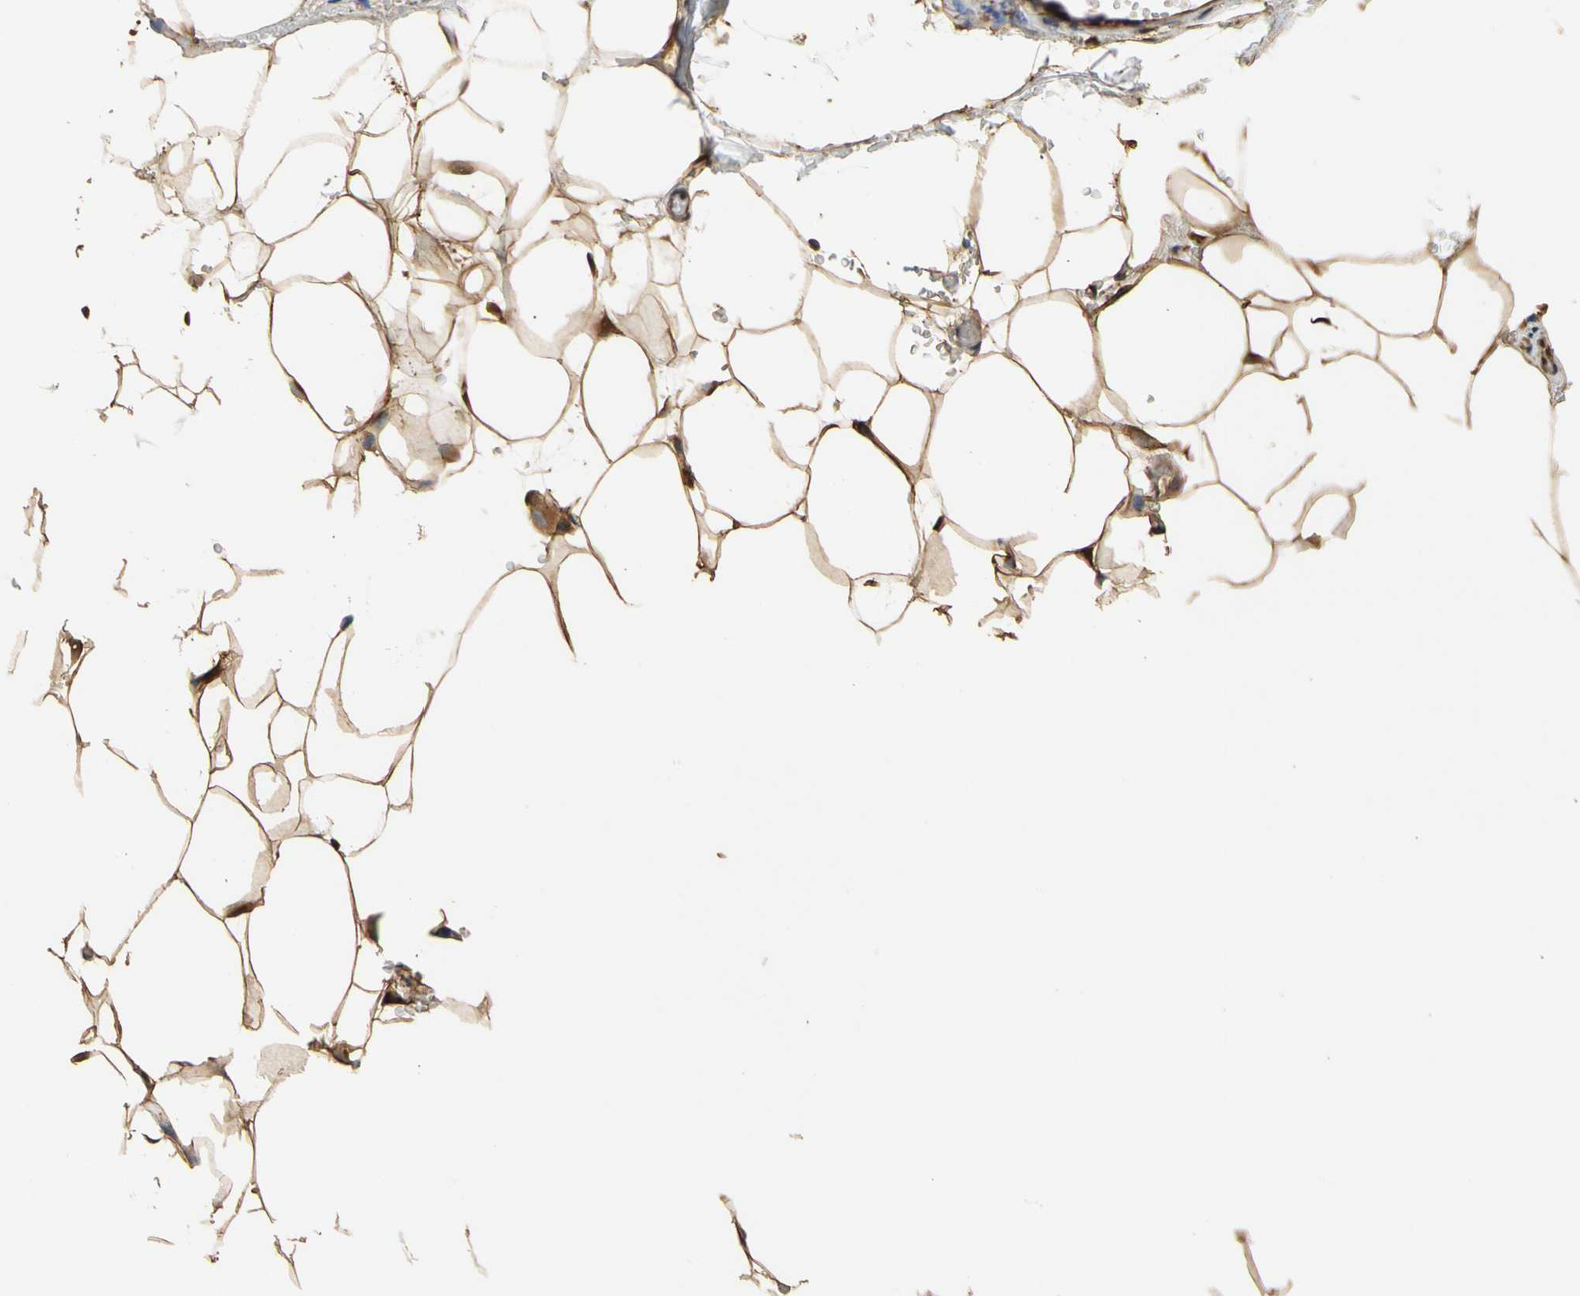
{"staining": {"intensity": "moderate", "quantity": ">75%", "location": "cytoplasmic/membranous"}, "tissue": "adipose tissue", "cell_type": "Adipocytes", "image_type": "normal", "snomed": [{"axis": "morphology", "description": "Normal tissue, NOS"}, {"axis": "topography", "description": "Breast"}, {"axis": "topography", "description": "Adipose tissue"}], "caption": "Human adipose tissue stained for a protein (brown) displays moderate cytoplasmic/membranous positive staining in approximately >75% of adipocytes.", "gene": "S100A6", "patient": {"sex": "female", "age": 25}}